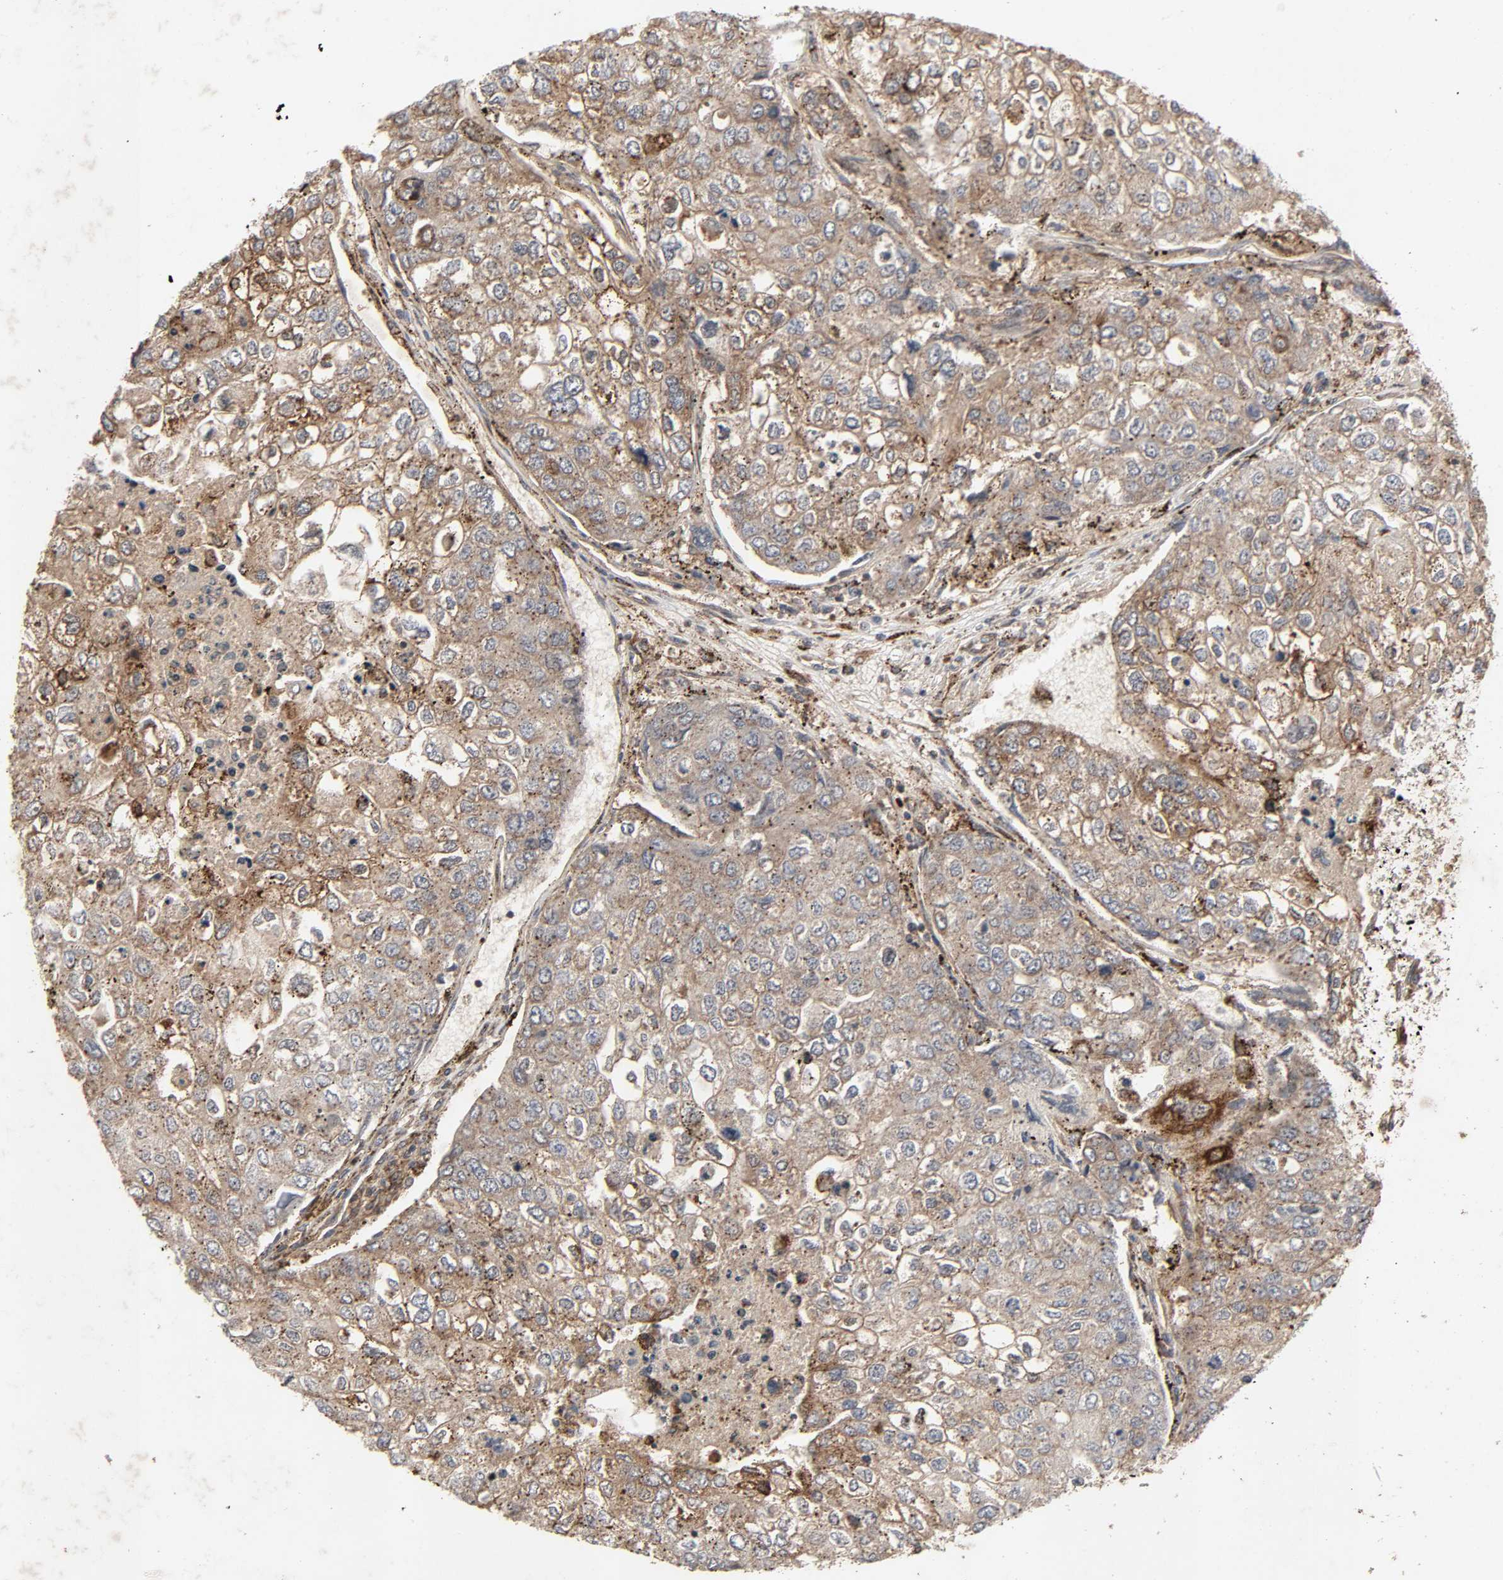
{"staining": {"intensity": "moderate", "quantity": ">75%", "location": "cytoplasmic/membranous"}, "tissue": "urothelial cancer", "cell_type": "Tumor cells", "image_type": "cancer", "snomed": [{"axis": "morphology", "description": "Urothelial carcinoma, High grade"}, {"axis": "topography", "description": "Lymph node"}, {"axis": "topography", "description": "Urinary bladder"}], "caption": "Immunohistochemical staining of human high-grade urothelial carcinoma exhibits medium levels of moderate cytoplasmic/membranous protein positivity in approximately >75% of tumor cells.", "gene": "ADCY4", "patient": {"sex": "male", "age": 51}}